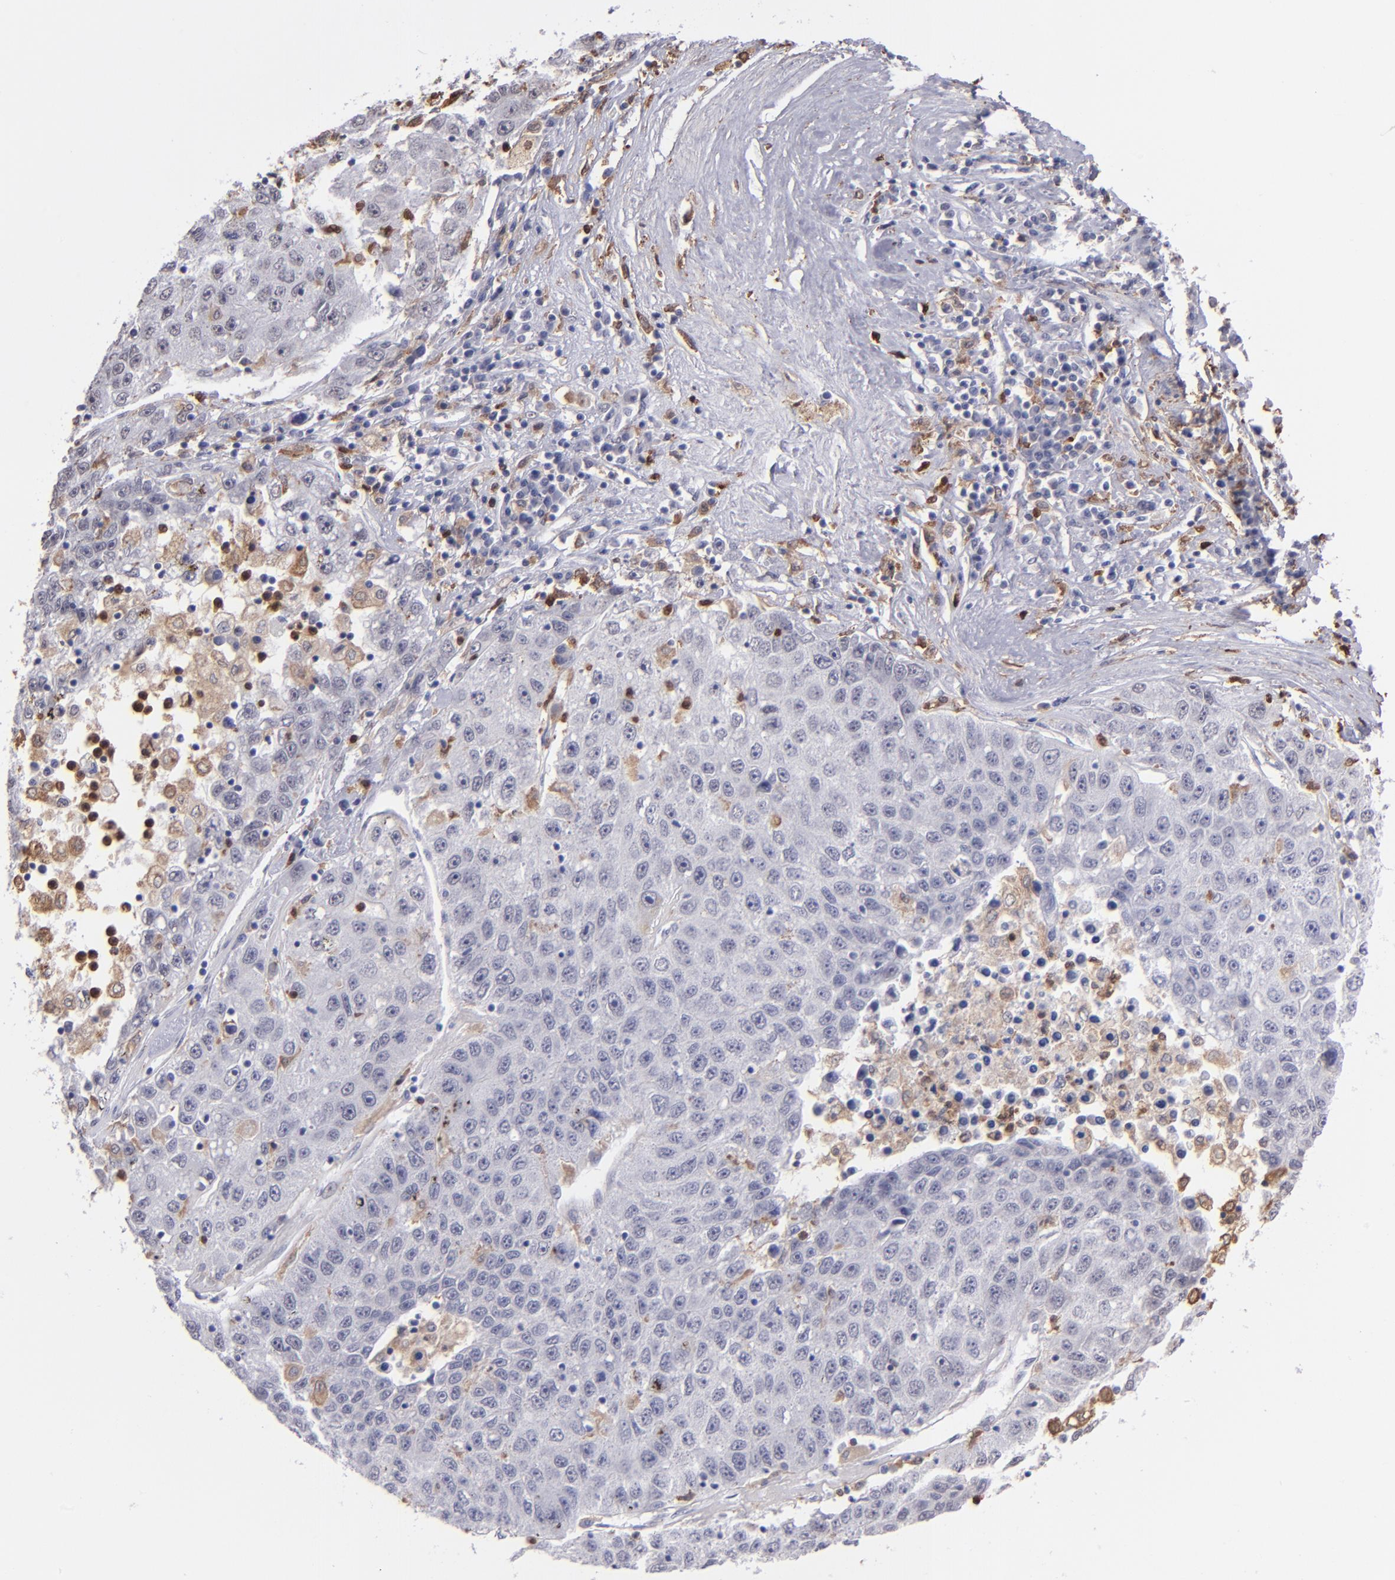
{"staining": {"intensity": "negative", "quantity": "none", "location": "none"}, "tissue": "liver cancer", "cell_type": "Tumor cells", "image_type": "cancer", "snomed": [{"axis": "morphology", "description": "Carcinoma, Hepatocellular, NOS"}, {"axis": "topography", "description": "Liver"}], "caption": "Immunohistochemistry (IHC) histopathology image of human liver hepatocellular carcinoma stained for a protein (brown), which shows no expression in tumor cells. (DAB (3,3'-diaminobenzidine) immunohistochemistry (IHC), high magnification).", "gene": "NCF2", "patient": {"sex": "male", "age": 49}}